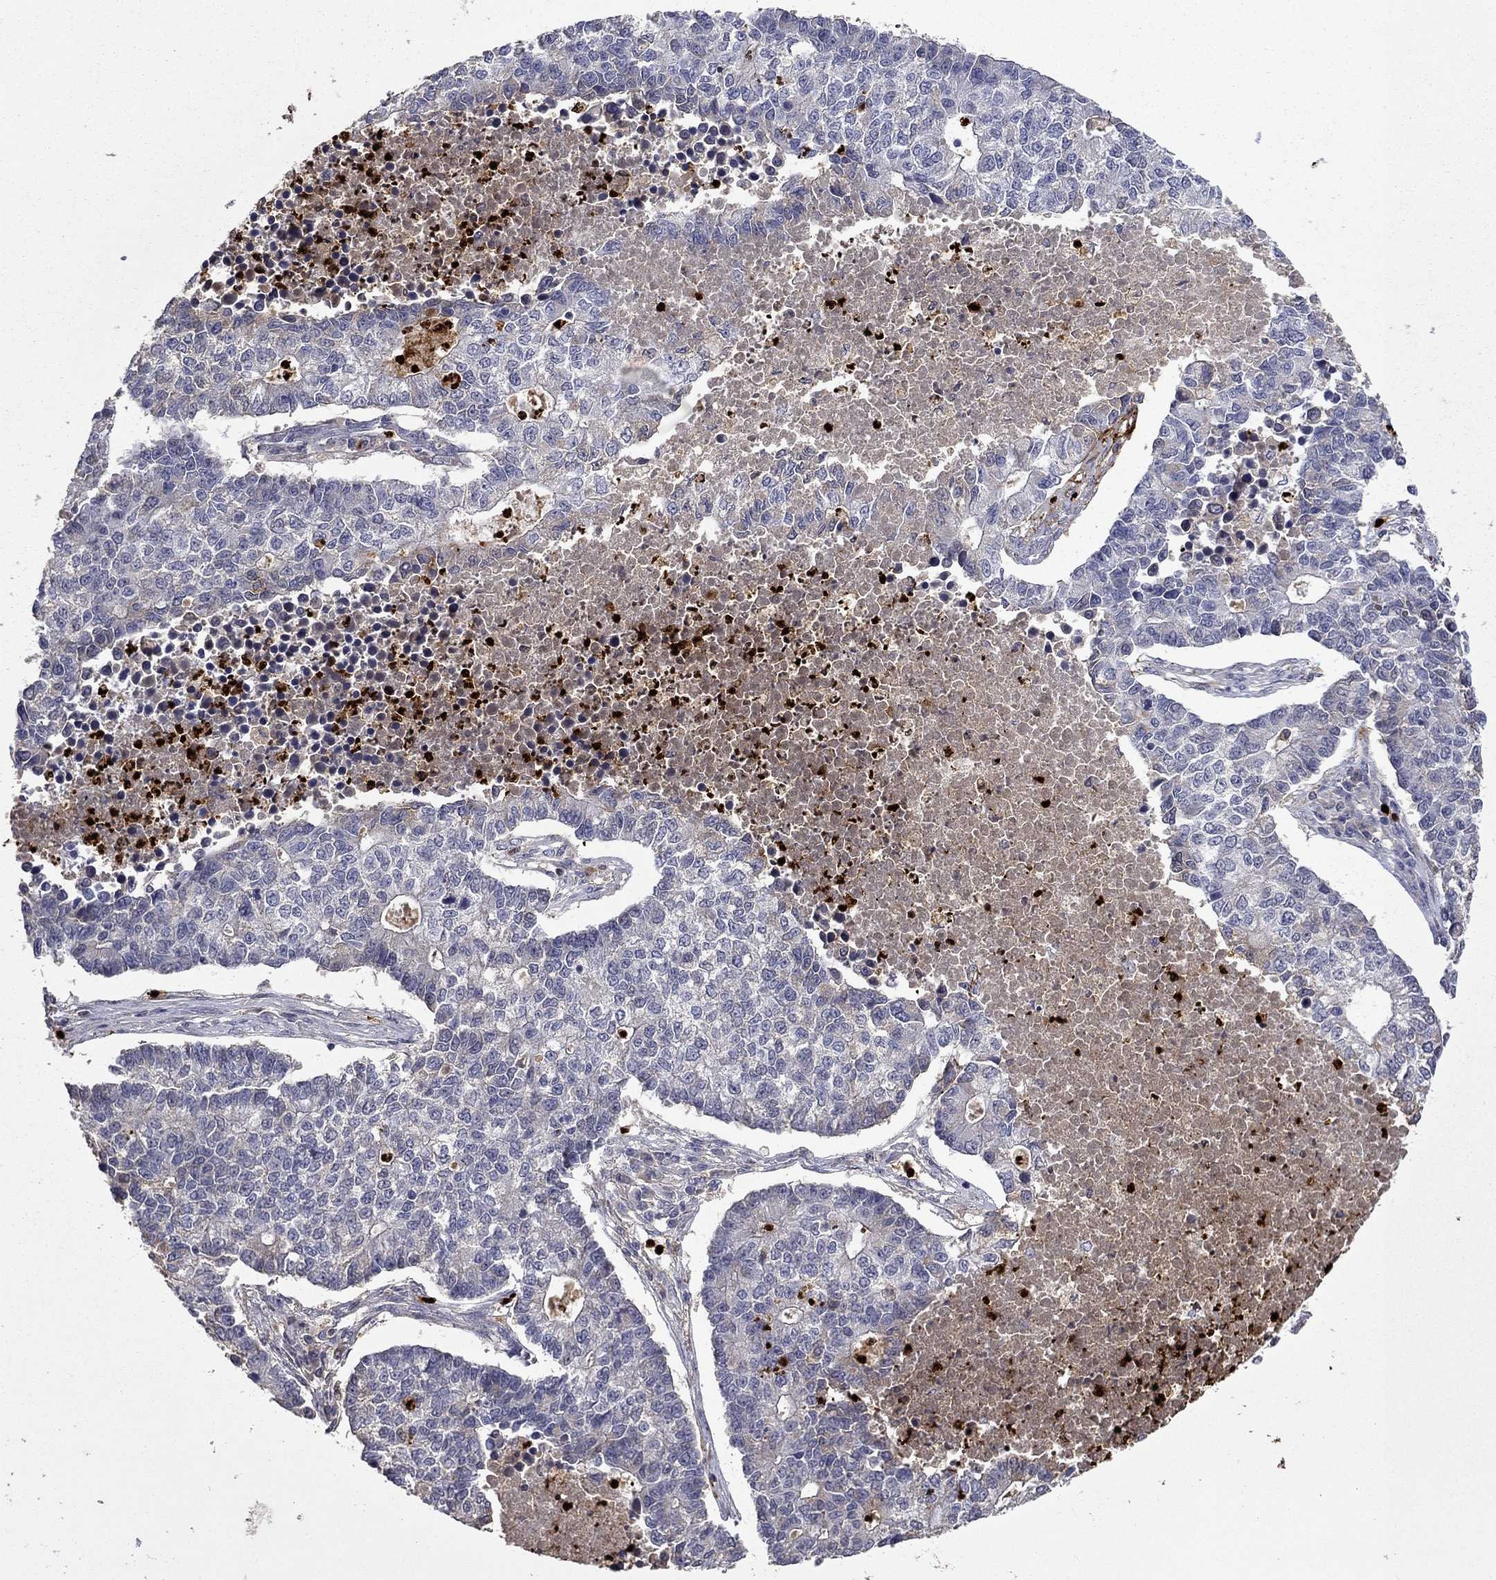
{"staining": {"intensity": "negative", "quantity": "none", "location": "none"}, "tissue": "lung cancer", "cell_type": "Tumor cells", "image_type": "cancer", "snomed": [{"axis": "morphology", "description": "Adenocarcinoma, NOS"}, {"axis": "topography", "description": "Lung"}], "caption": "The immunohistochemistry (IHC) micrograph has no significant staining in tumor cells of lung adenocarcinoma tissue.", "gene": "SATB1", "patient": {"sex": "male", "age": 57}}